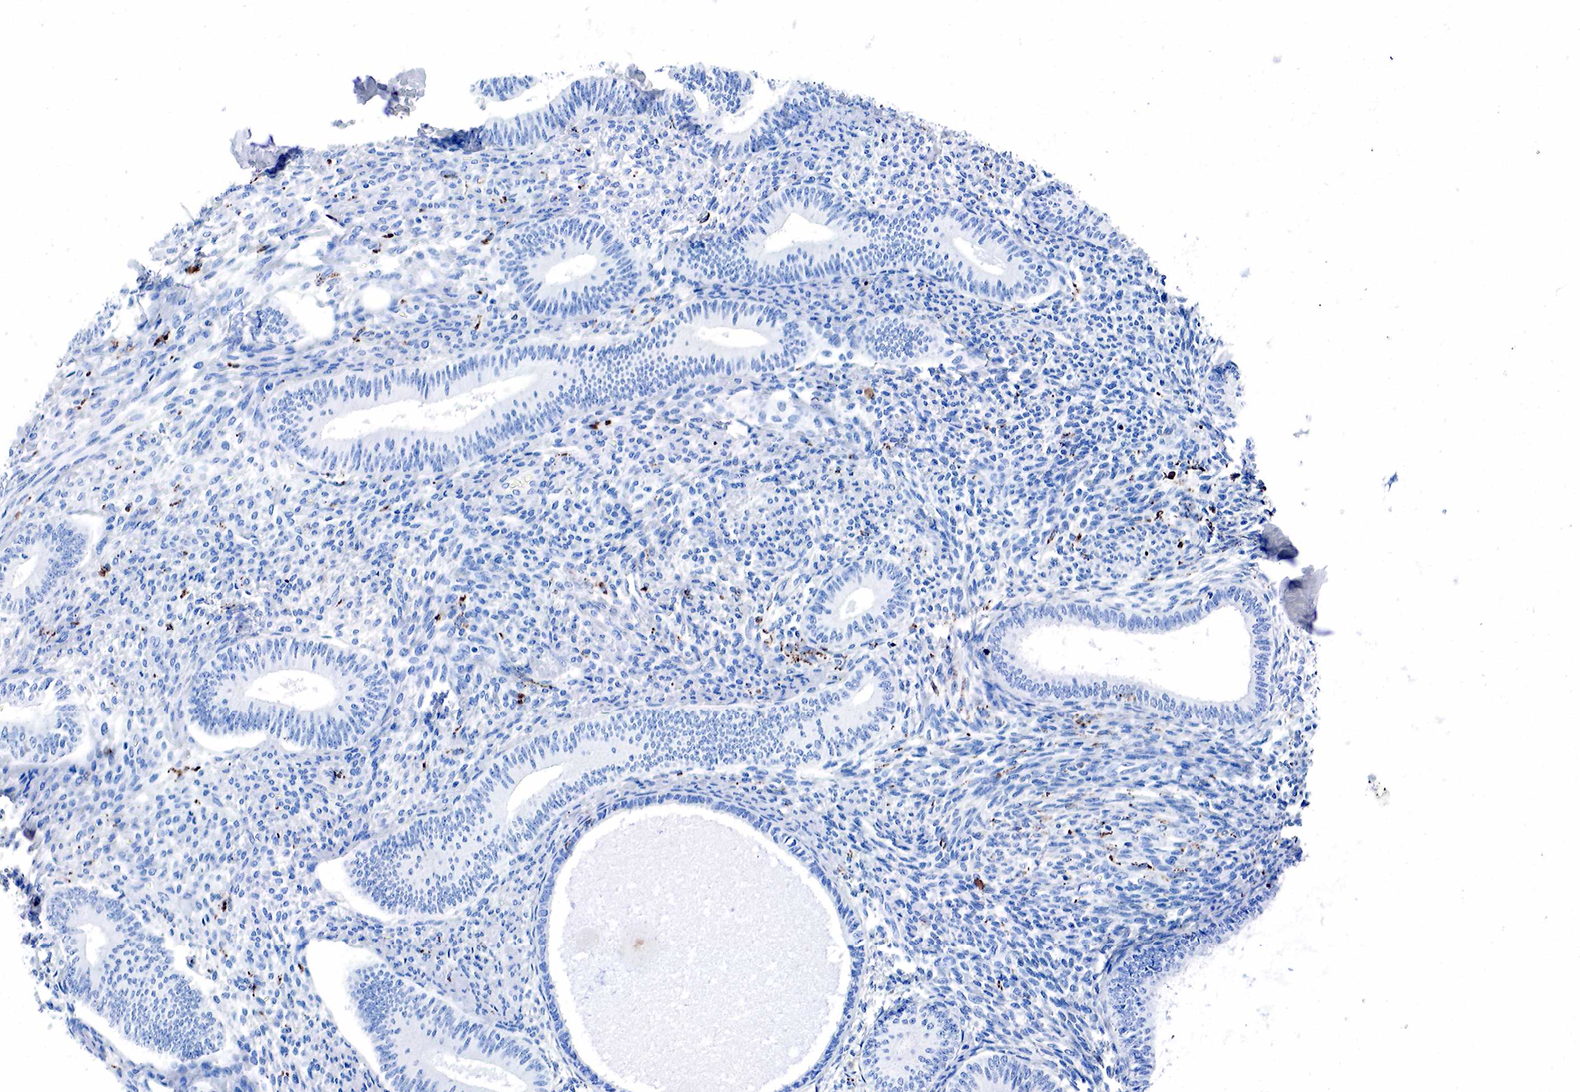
{"staining": {"intensity": "negative", "quantity": "none", "location": "none"}, "tissue": "endometrium", "cell_type": "Cells in endometrial stroma", "image_type": "normal", "snomed": [{"axis": "morphology", "description": "Normal tissue, NOS"}, {"axis": "topography", "description": "Endometrium"}], "caption": "Immunohistochemical staining of benign endometrium shows no significant expression in cells in endometrial stroma. The staining is performed using DAB (3,3'-diaminobenzidine) brown chromogen with nuclei counter-stained in using hematoxylin.", "gene": "CD68", "patient": {"sex": "female", "age": 82}}